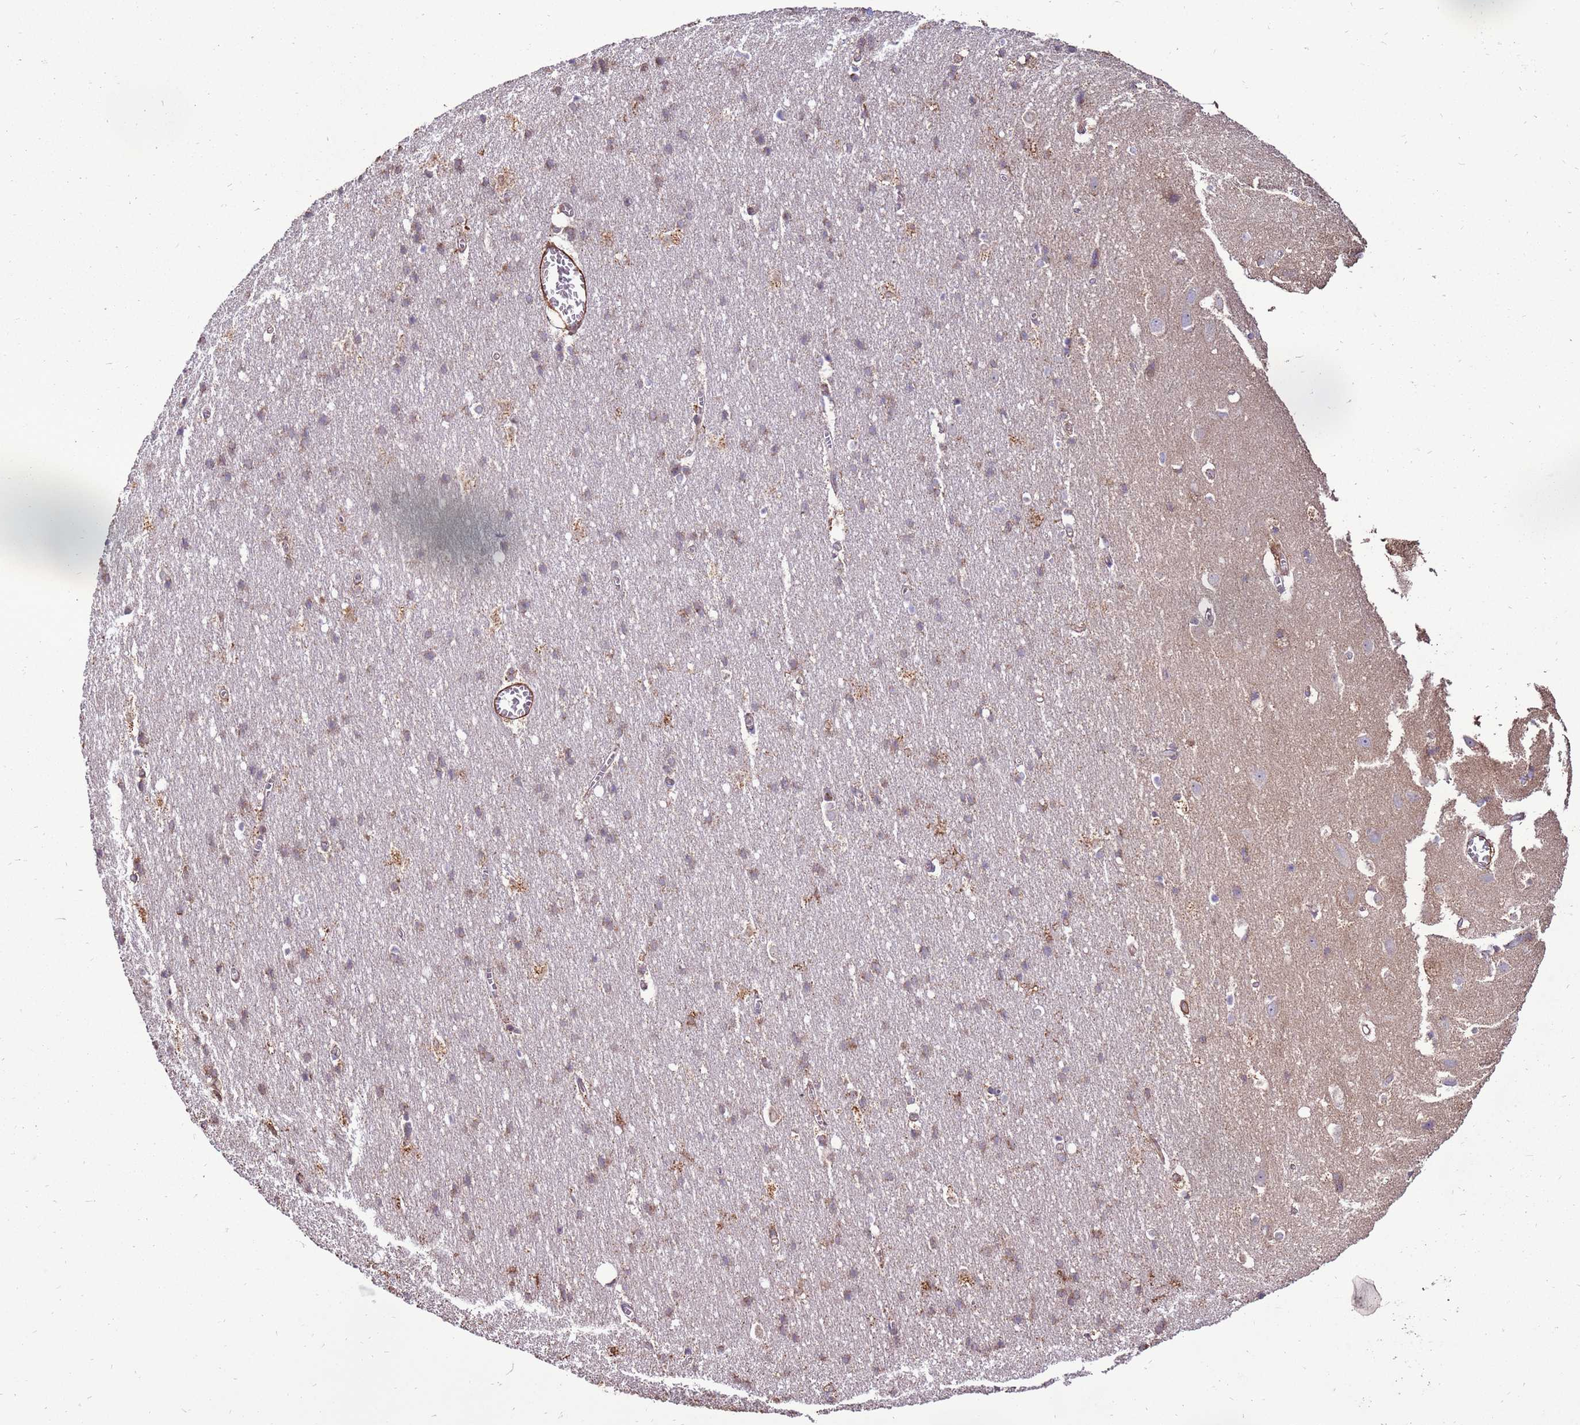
{"staining": {"intensity": "strong", "quantity": ">75%", "location": "cytoplasmic/membranous"}, "tissue": "cerebral cortex", "cell_type": "Endothelial cells", "image_type": "normal", "snomed": [{"axis": "morphology", "description": "Normal tissue, NOS"}, {"axis": "topography", "description": "Cerebral cortex"}], "caption": "This is a micrograph of IHC staining of benign cerebral cortex, which shows strong positivity in the cytoplasmic/membranous of endothelial cells.", "gene": "DDX59", "patient": {"sex": "male", "age": 54}}